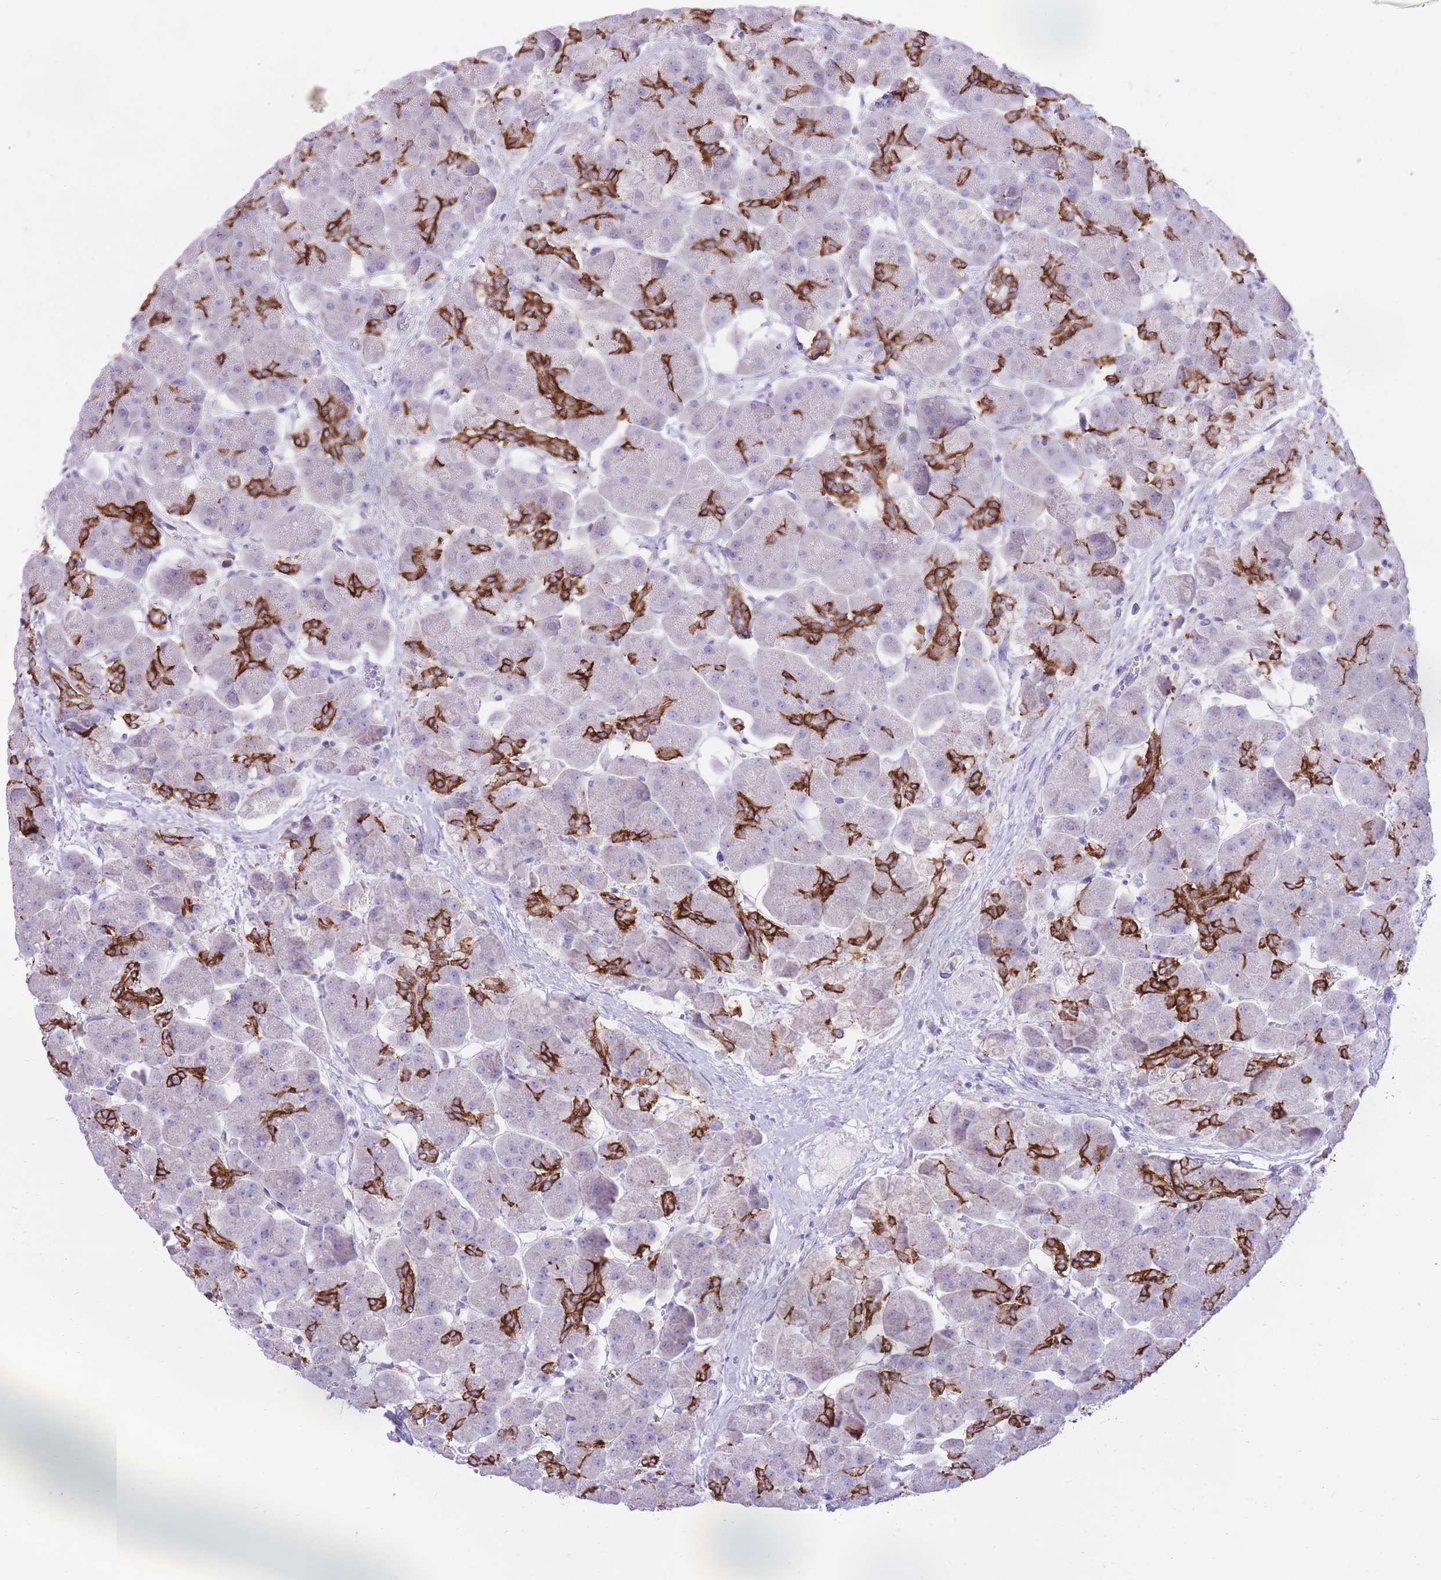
{"staining": {"intensity": "strong", "quantity": "25%-75%", "location": "cytoplasmic/membranous"}, "tissue": "pancreas", "cell_type": "Exocrine glandular cells", "image_type": "normal", "snomed": [{"axis": "morphology", "description": "Normal tissue, NOS"}, {"axis": "topography", "description": "Pancreas"}], "caption": "Benign pancreas was stained to show a protein in brown. There is high levels of strong cytoplasmic/membranous expression in about 25%-75% of exocrine glandular cells. (DAB (3,3'-diaminobenzidine) IHC with brightfield microscopy, high magnification).", "gene": "SLC4A4", "patient": {"sex": "male", "age": 66}}